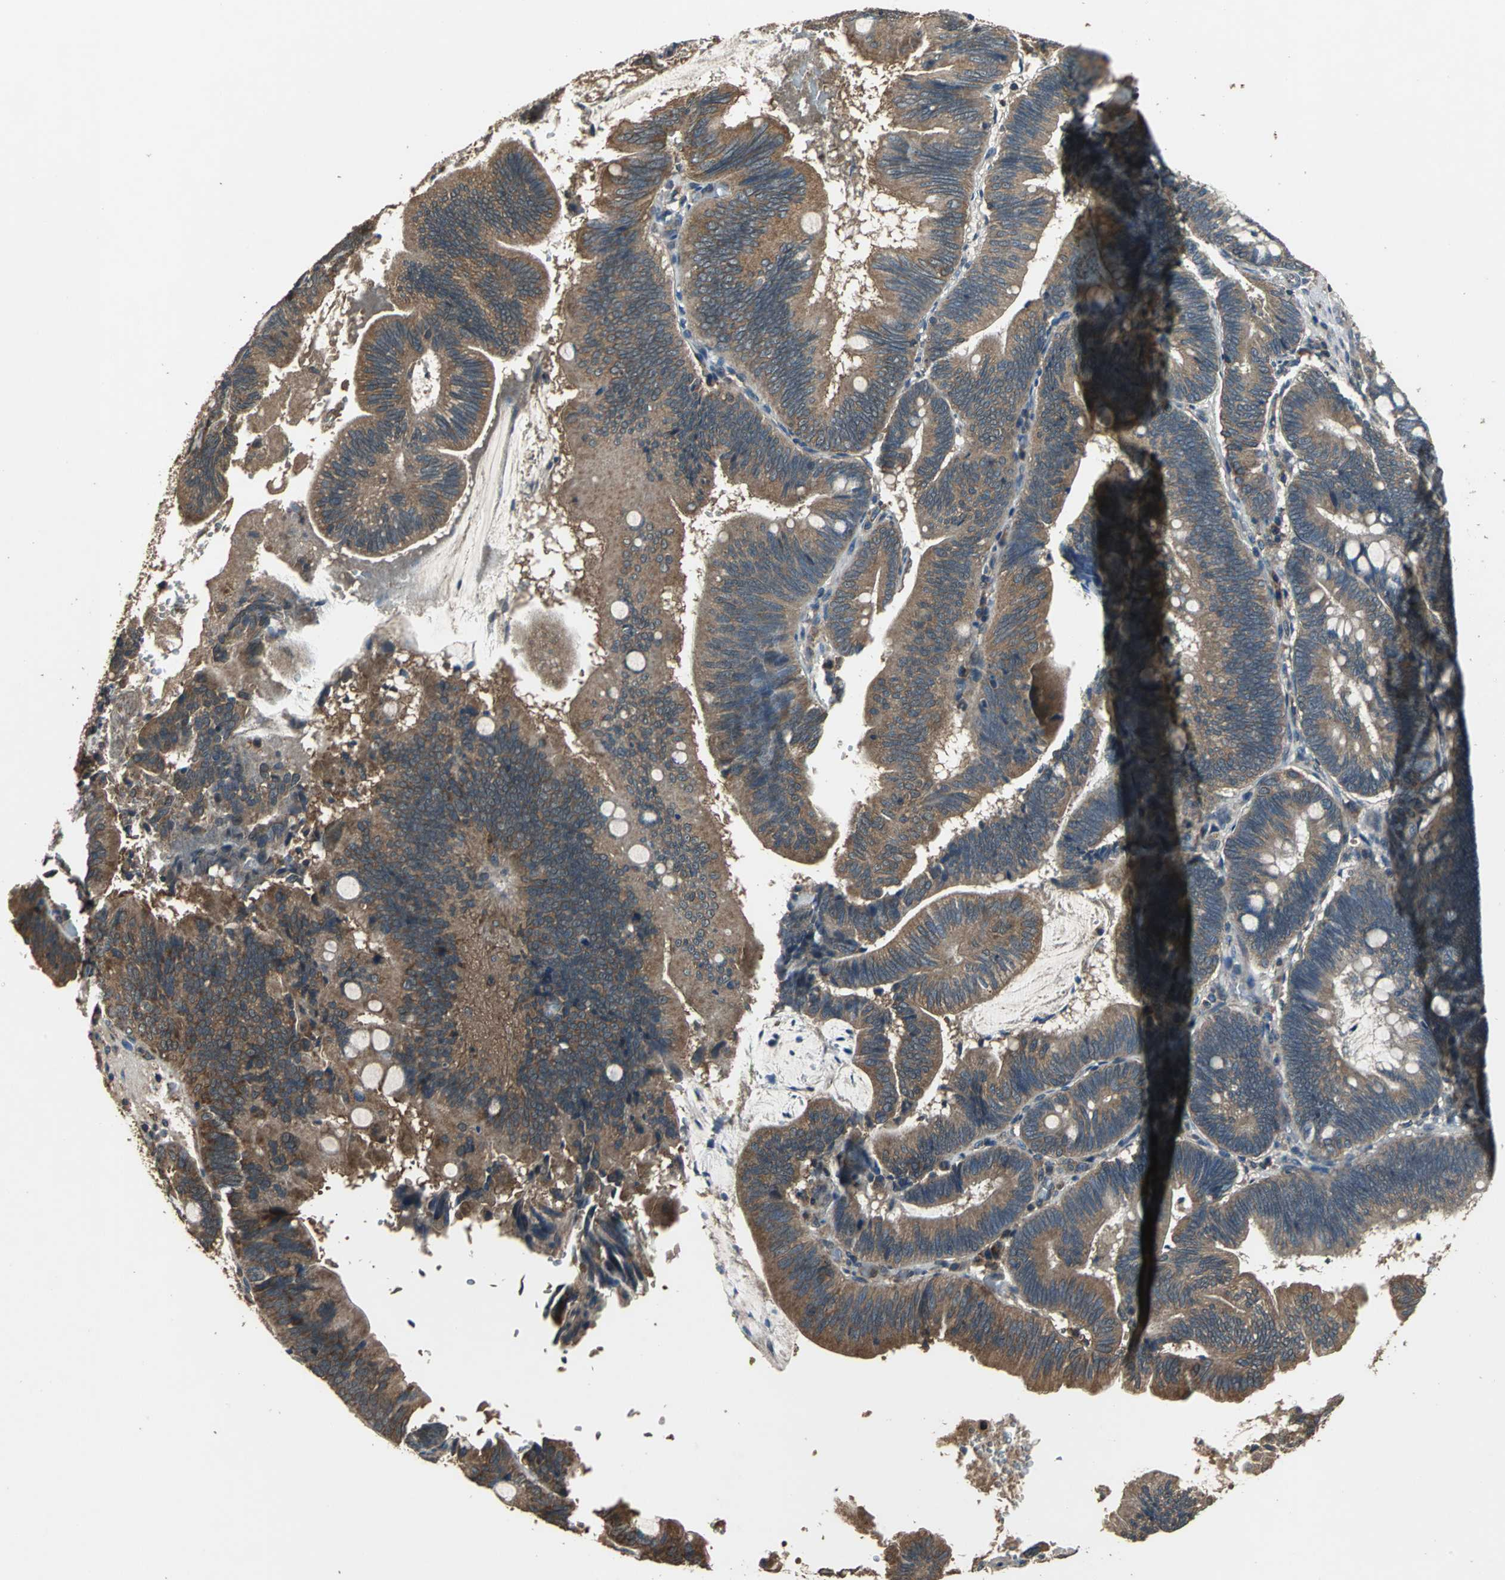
{"staining": {"intensity": "strong", "quantity": ">75%", "location": "cytoplasmic/membranous"}, "tissue": "pancreatic cancer", "cell_type": "Tumor cells", "image_type": "cancer", "snomed": [{"axis": "morphology", "description": "Adenocarcinoma, NOS"}, {"axis": "topography", "description": "Pancreas"}], "caption": "DAB (3,3'-diaminobenzidine) immunohistochemical staining of pancreatic cancer displays strong cytoplasmic/membranous protein positivity in about >75% of tumor cells.", "gene": "ZNF608", "patient": {"sex": "male", "age": 82}}